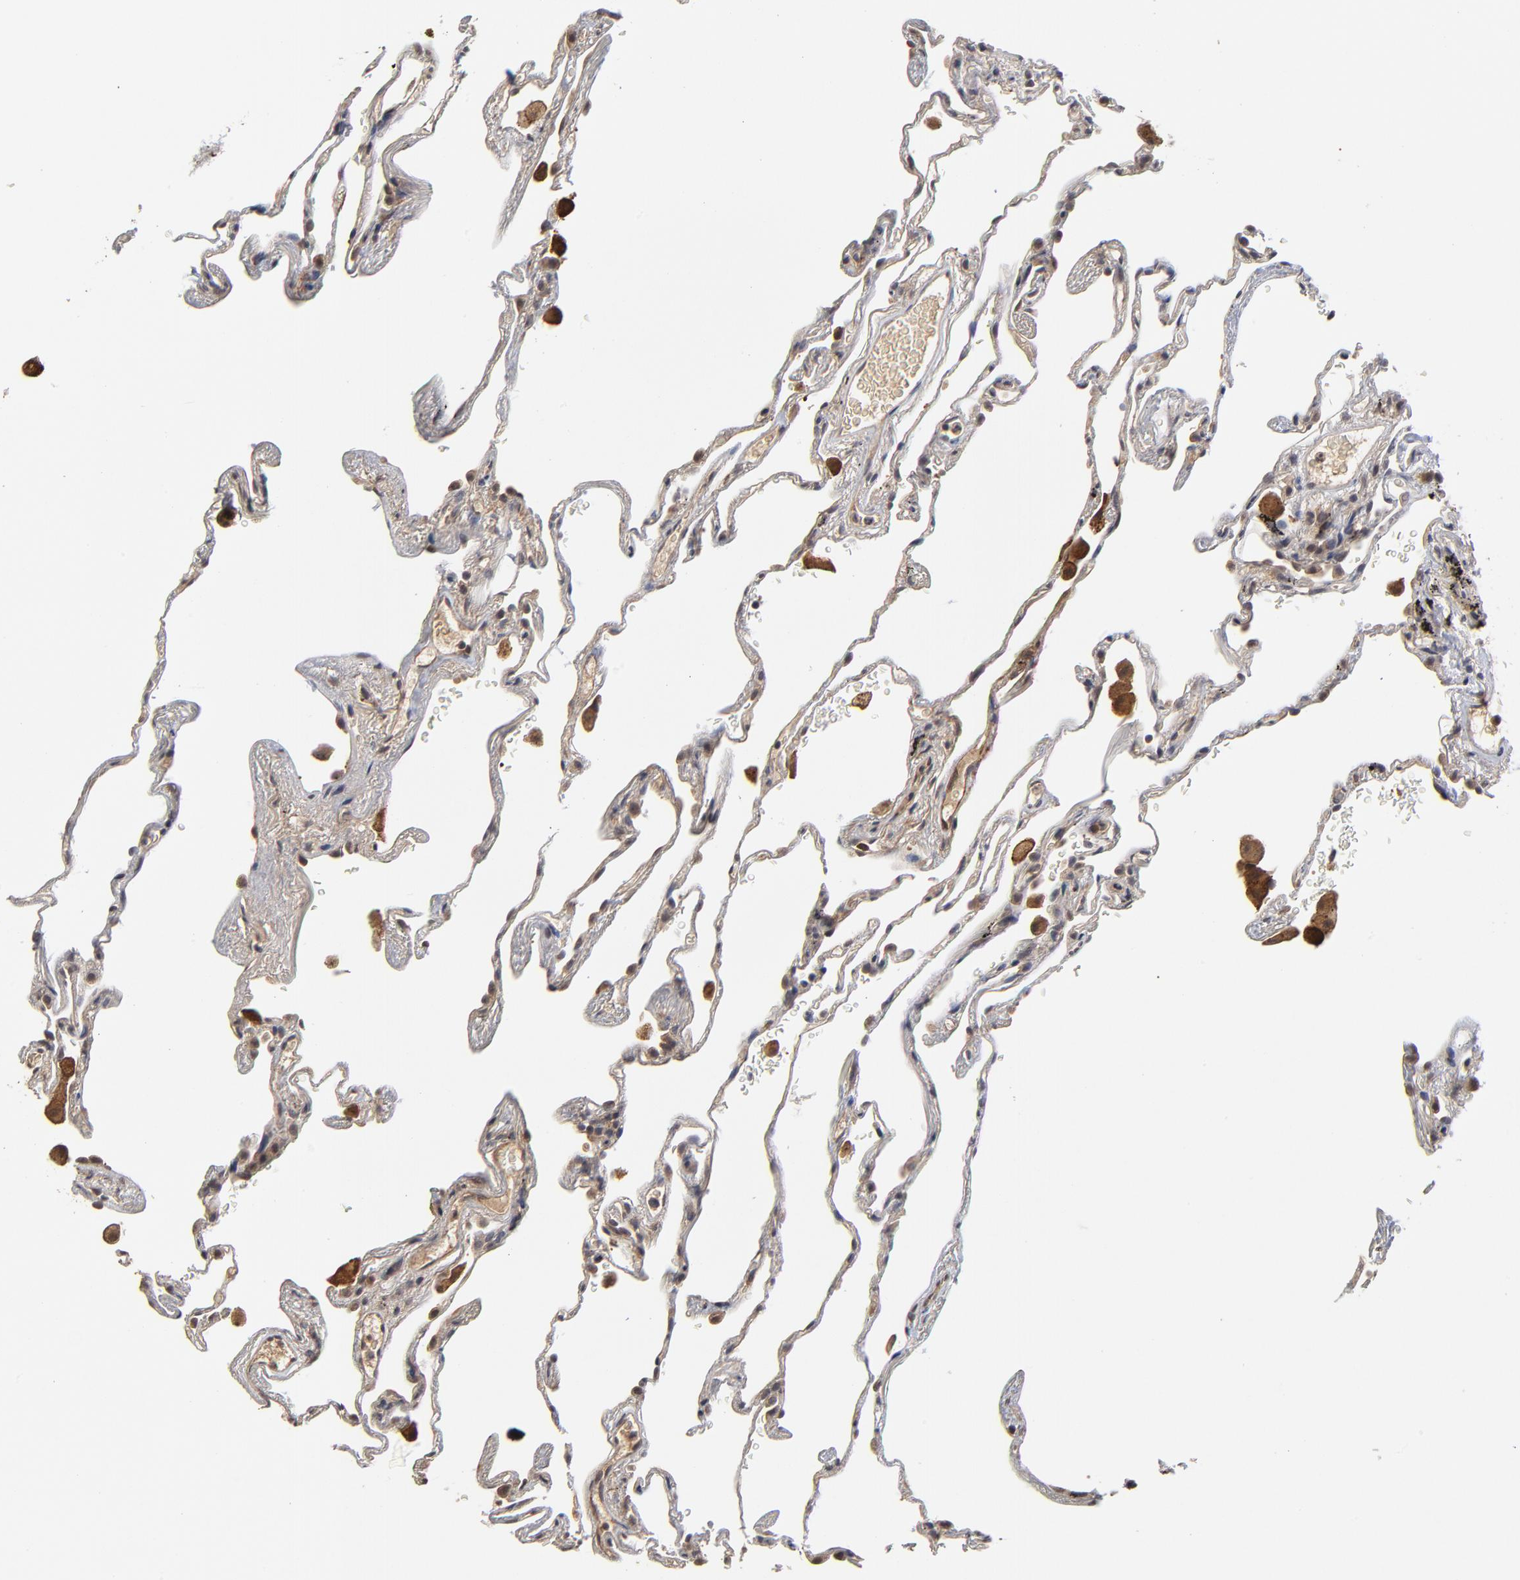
{"staining": {"intensity": "weak", "quantity": "25%-75%", "location": "cytoplasmic/membranous"}, "tissue": "lung", "cell_type": "Alveolar cells", "image_type": "normal", "snomed": [{"axis": "morphology", "description": "Normal tissue, NOS"}, {"axis": "morphology", "description": "Inflammation, NOS"}, {"axis": "topography", "description": "Lung"}], "caption": "This is an image of immunohistochemistry (IHC) staining of normal lung, which shows weak positivity in the cytoplasmic/membranous of alveolar cells.", "gene": "ASB8", "patient": {"sex": "male", "age": 69}}